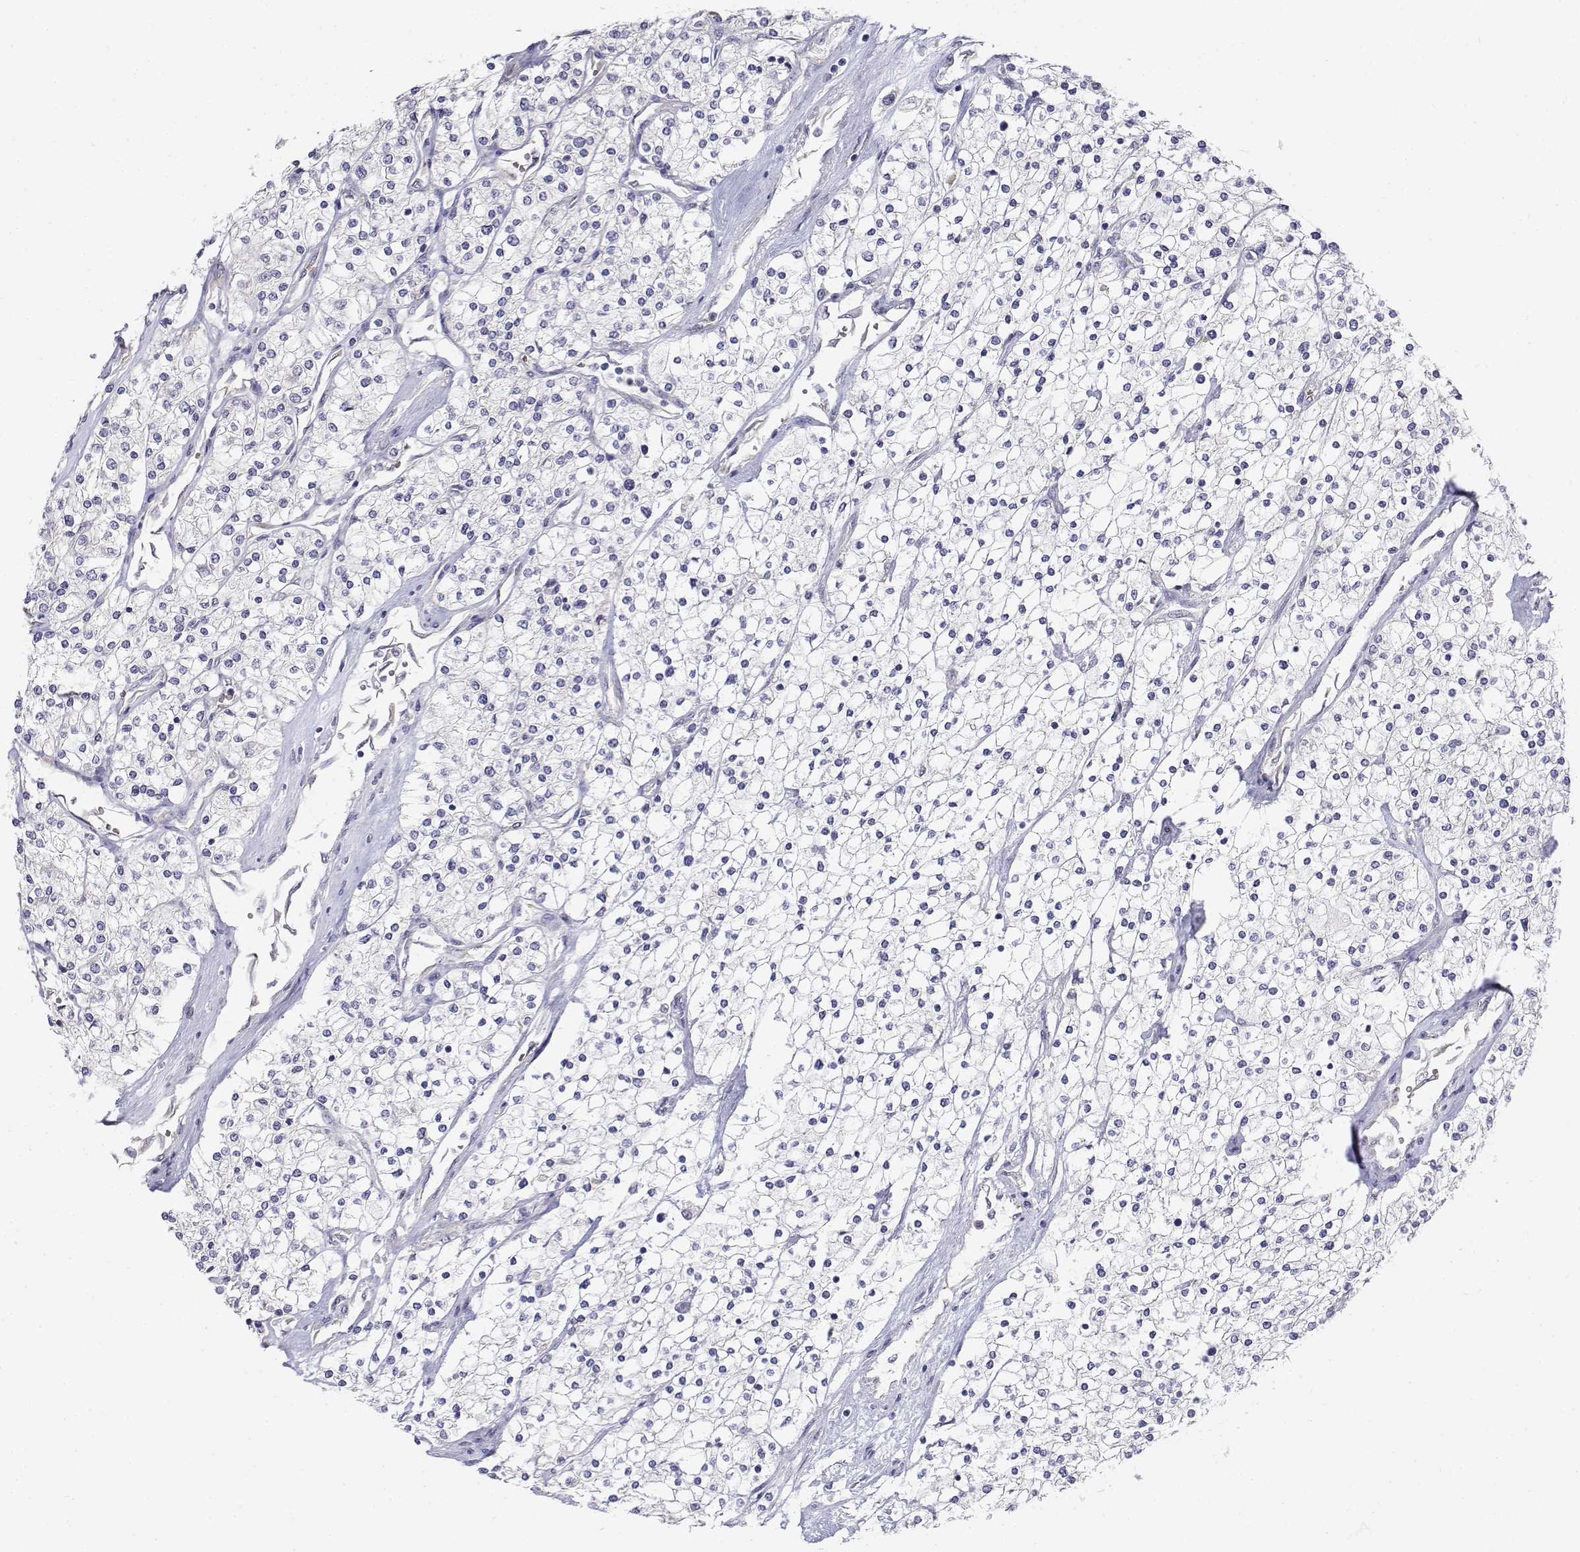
{"staining": {"intensity": "negative", "quantity": "none", "location": "none"}, "tissue": "renal cancer", "cell_type": "Tumor cells", "image_type": "cancer", "snomed": [{"axis": "morphology", "description": "Adenocarcinoma, NOS"}, {"axis": "topography", "description": "Kidney"}], "caption": "This is an immunohistochemistry photomicrograph of human adenocarcinoma (renal). There is no positivity in tumor cells.", "gene": "CADM1", "patient": {"sex": "male", "age": 80}}